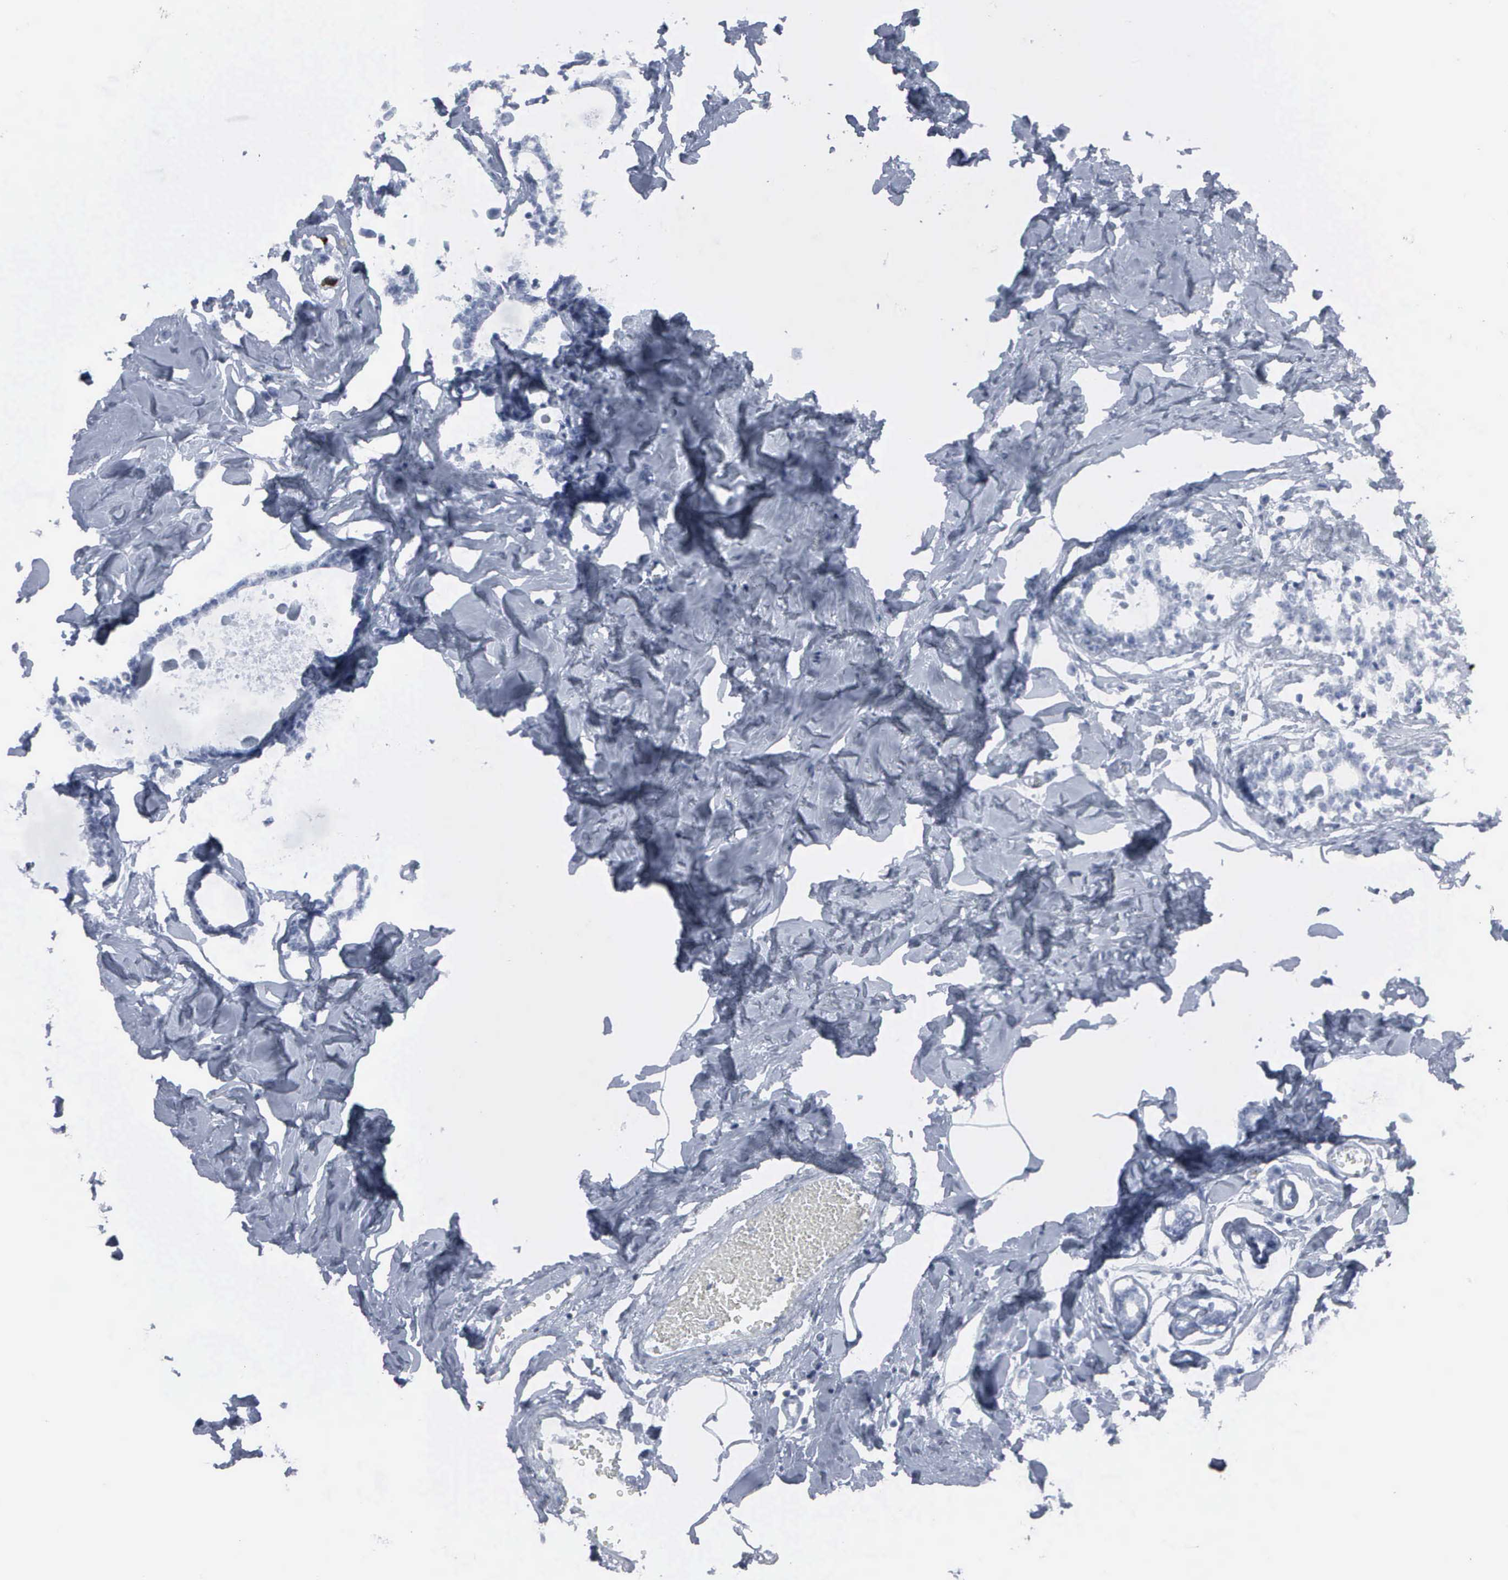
{"staining": {"intensity": "moderate", "quantity": "<25%", "location": "nuclear"}, "tissue": "breast cancer", "cell_type": "Tumor cells", "image_type": "cancer", "snomed": [{"axis": "morphology", "description": "Lobular carcinoma"}, {"axis": "topography", "description": "Breast"}], "caption": "Human lobular carcinoma (breast) stained with a brown dye displays moderate nuclear positive positivity in approximately <25% of tumor cells.", "gene": "CCNB1", "patient": {"sex": "female", "age": 51}}